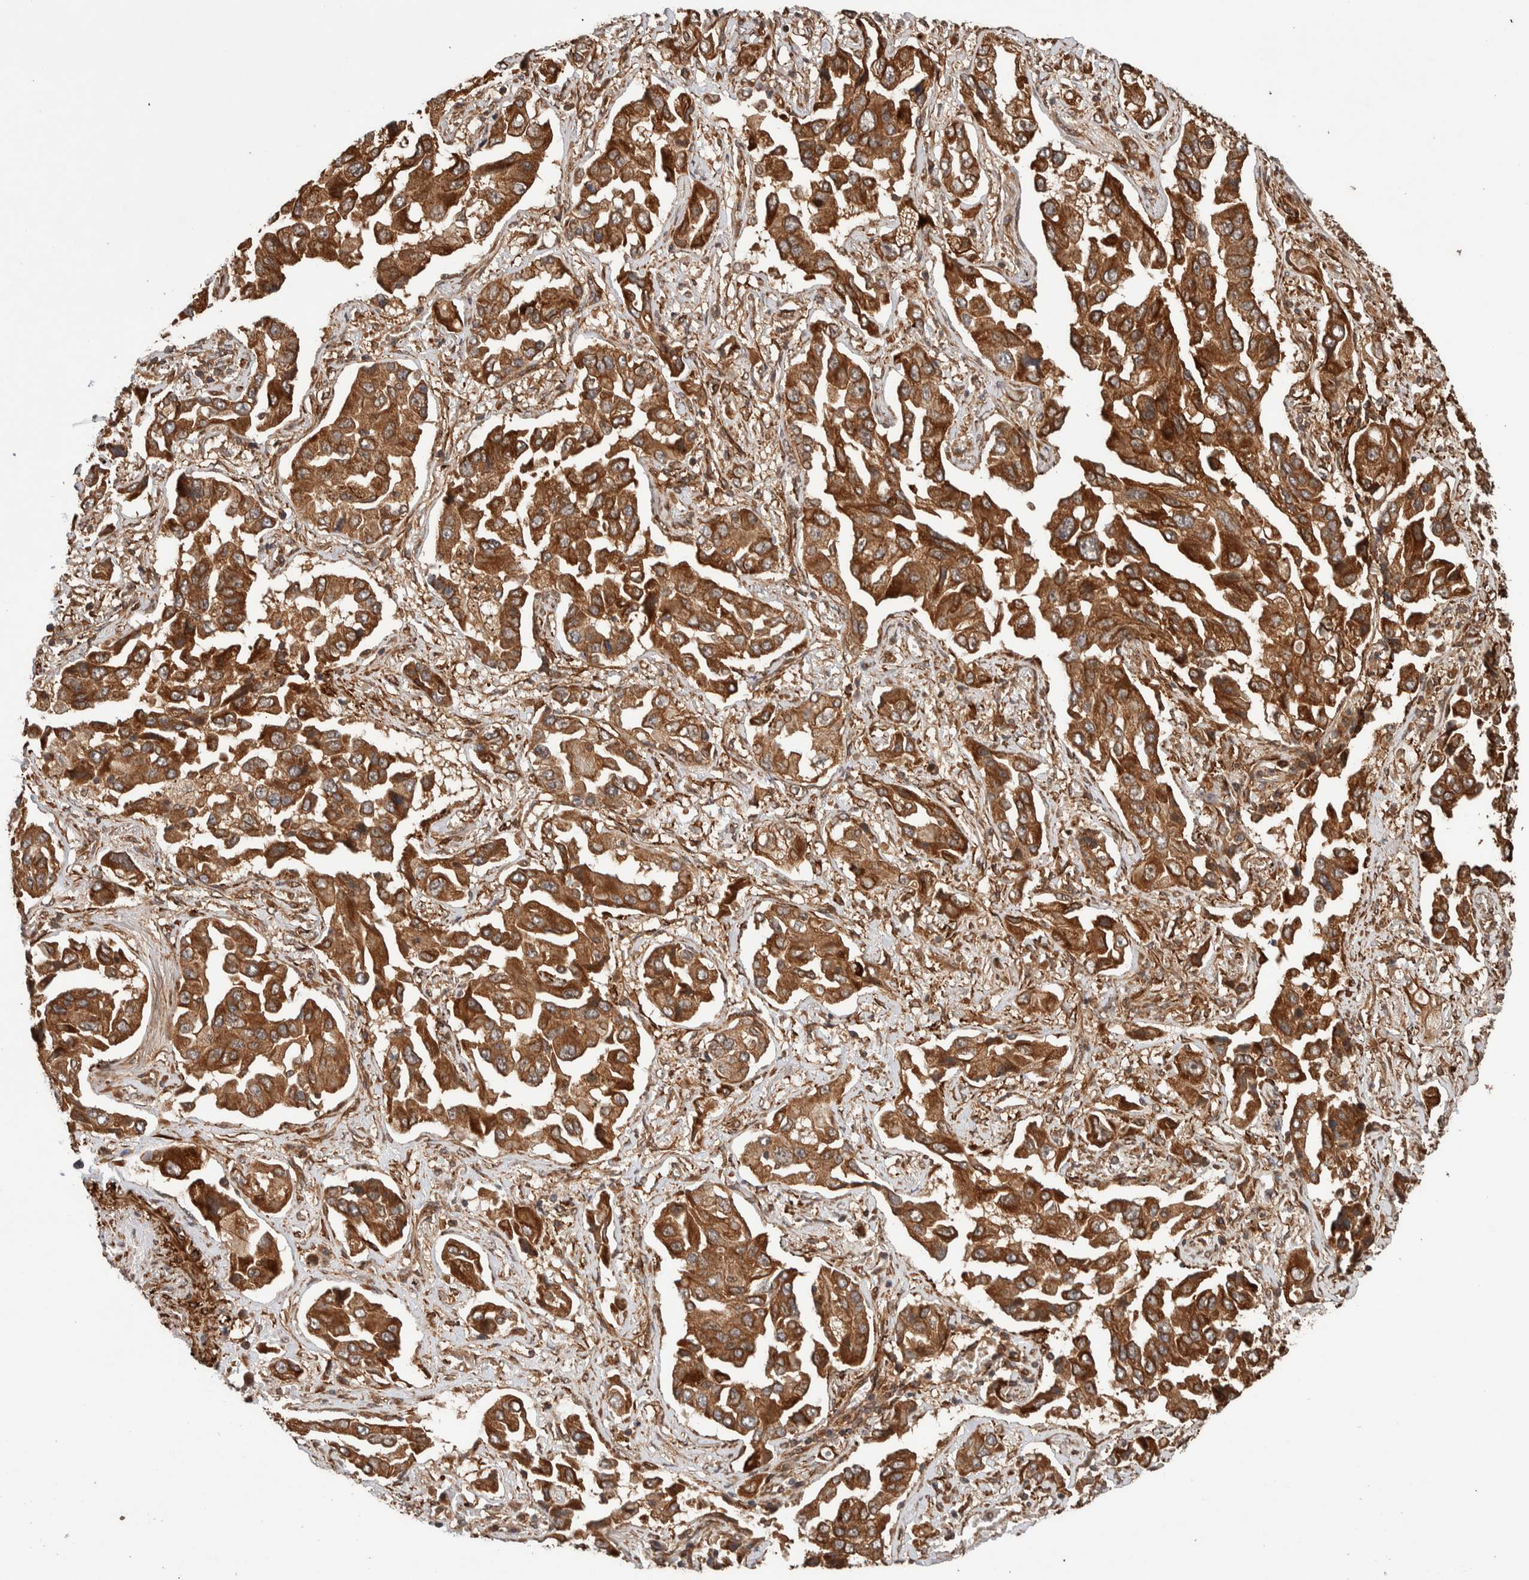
{"staining": {"intensity": "moderate", "quantity": ">75%", "location": "cytoplasmic/membranous"}, "tissue": "lung cancer", "cell_type": "Tumor cells", "image_type": "cancer", "snomed": [{"axis": "morphology", "description": "Adenocarcinoma, NOS"}, {"axis": "topography", "description": "Lung"}], "caption": "IHC staining of lung adenocarcinoma, which displays medium levels of moderate cytoplasmic/membranous positivity in about >75% of tumor cells indicating moderate cytoplasmic/membranous protein staining. The staining was performed using DAB (brown) for protein detection and nuclei were counterstained in hematoxylin (blue).", "gene": "SYNRG", "patient": {"sex": "female", "age": 65}}